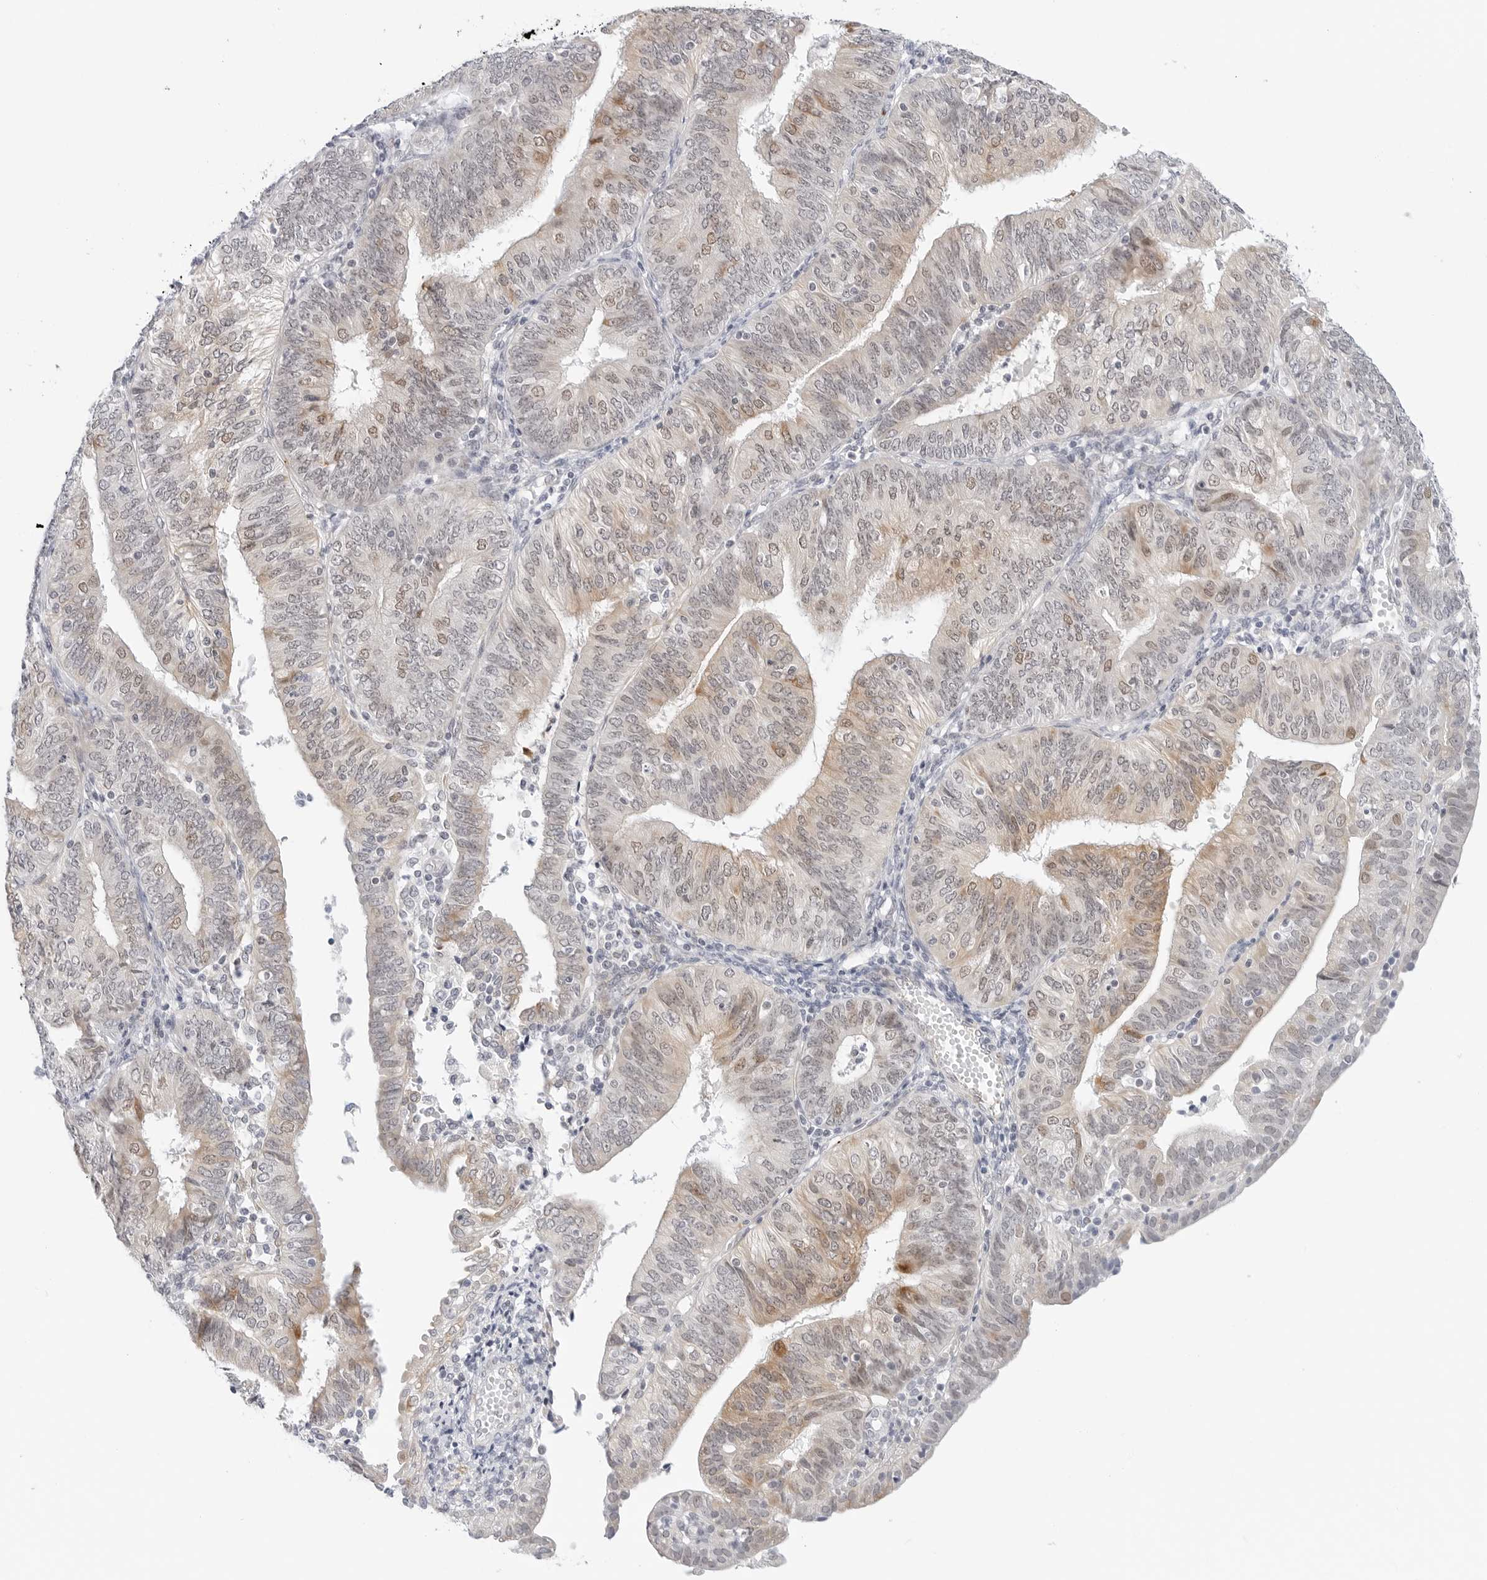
{"staining": {"intensity": "weak", "quantity": "25%-75%", "location": "cytoplasmic/membranous,nuclear"}, "tissue": "endometrial cancer", "cell_type": "Tumor cells", "image_type": "cancer", "snomed": [{"axis": "morphology", "description": "Adenocarcinoma, NOS"}, {"axis": "topography", "description": "Endometrium"}], "caption": "The immunohistochemical stain highlights weak cytoplasmic/membranous and nuclear staining in tumor cells of adenocarcinoma (endometrial) tissue.", "gene": "TSEN2", "patient": {"sex": "female", "age": 58}}